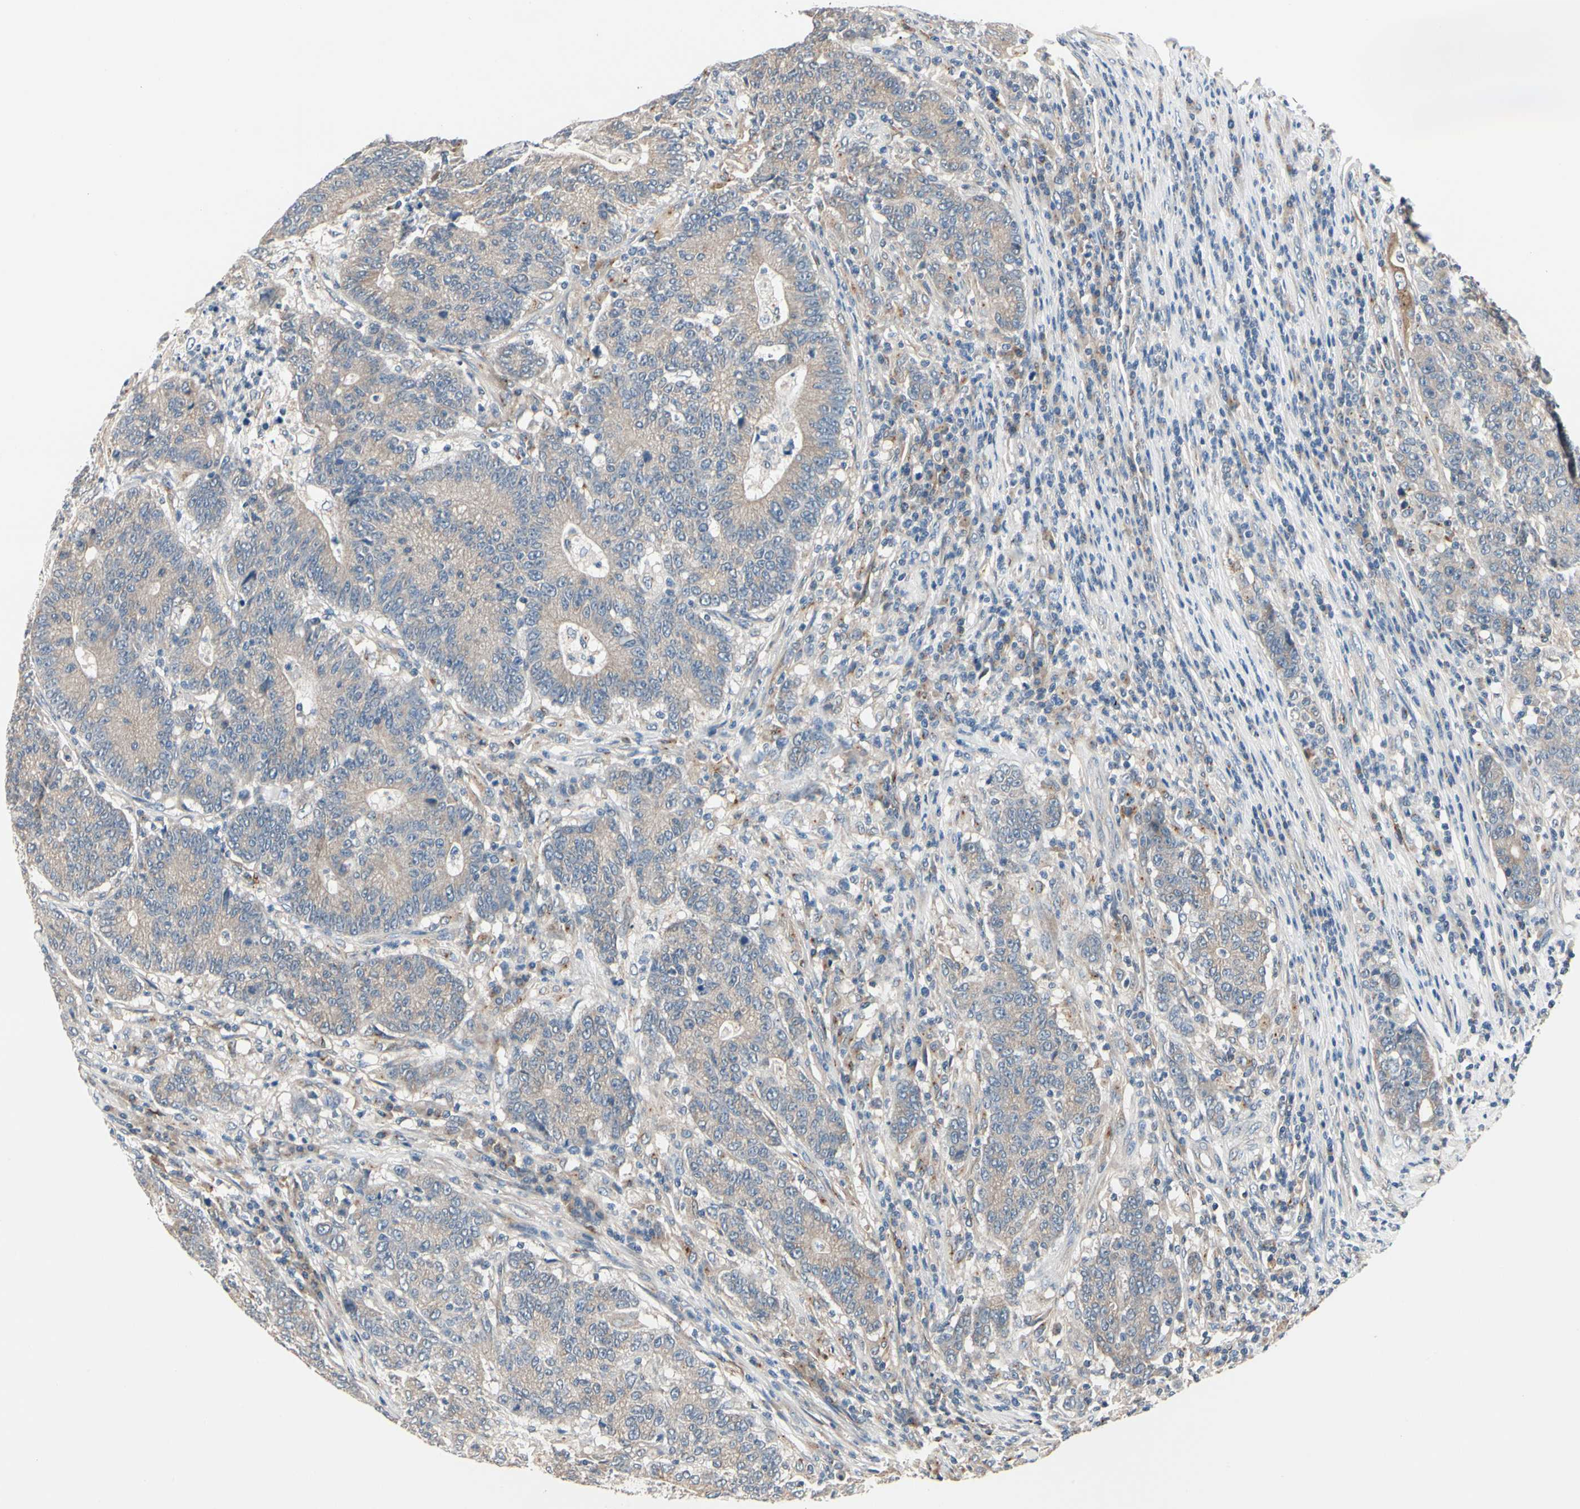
{"staining": {"intensity": "weak", "quantity": ">75%", "location": "cytoplasmic/membranous"}, "tissue": "colorectal cancer", "cell_type": "Tumor cells", "image_type": "cancer", "snomed": [{"axis": "morphology", "description": "Normal tissue, NOS"}, {"axis": "morphology", "description": "Adenocarcinoma, NOS"}, {"axis": "topography", "description": "Colon"}], "caption": "A brown stain shows weak cytoplasmic/membranous expression of a protein in human colorectal cancer (adenocarcinoma) tumor cells. (brown staining indicates protein expression, while blue staining denotes nuclei).", "gene": "PRKAR2B", "patient": {"sex": "female", "age": 75}}